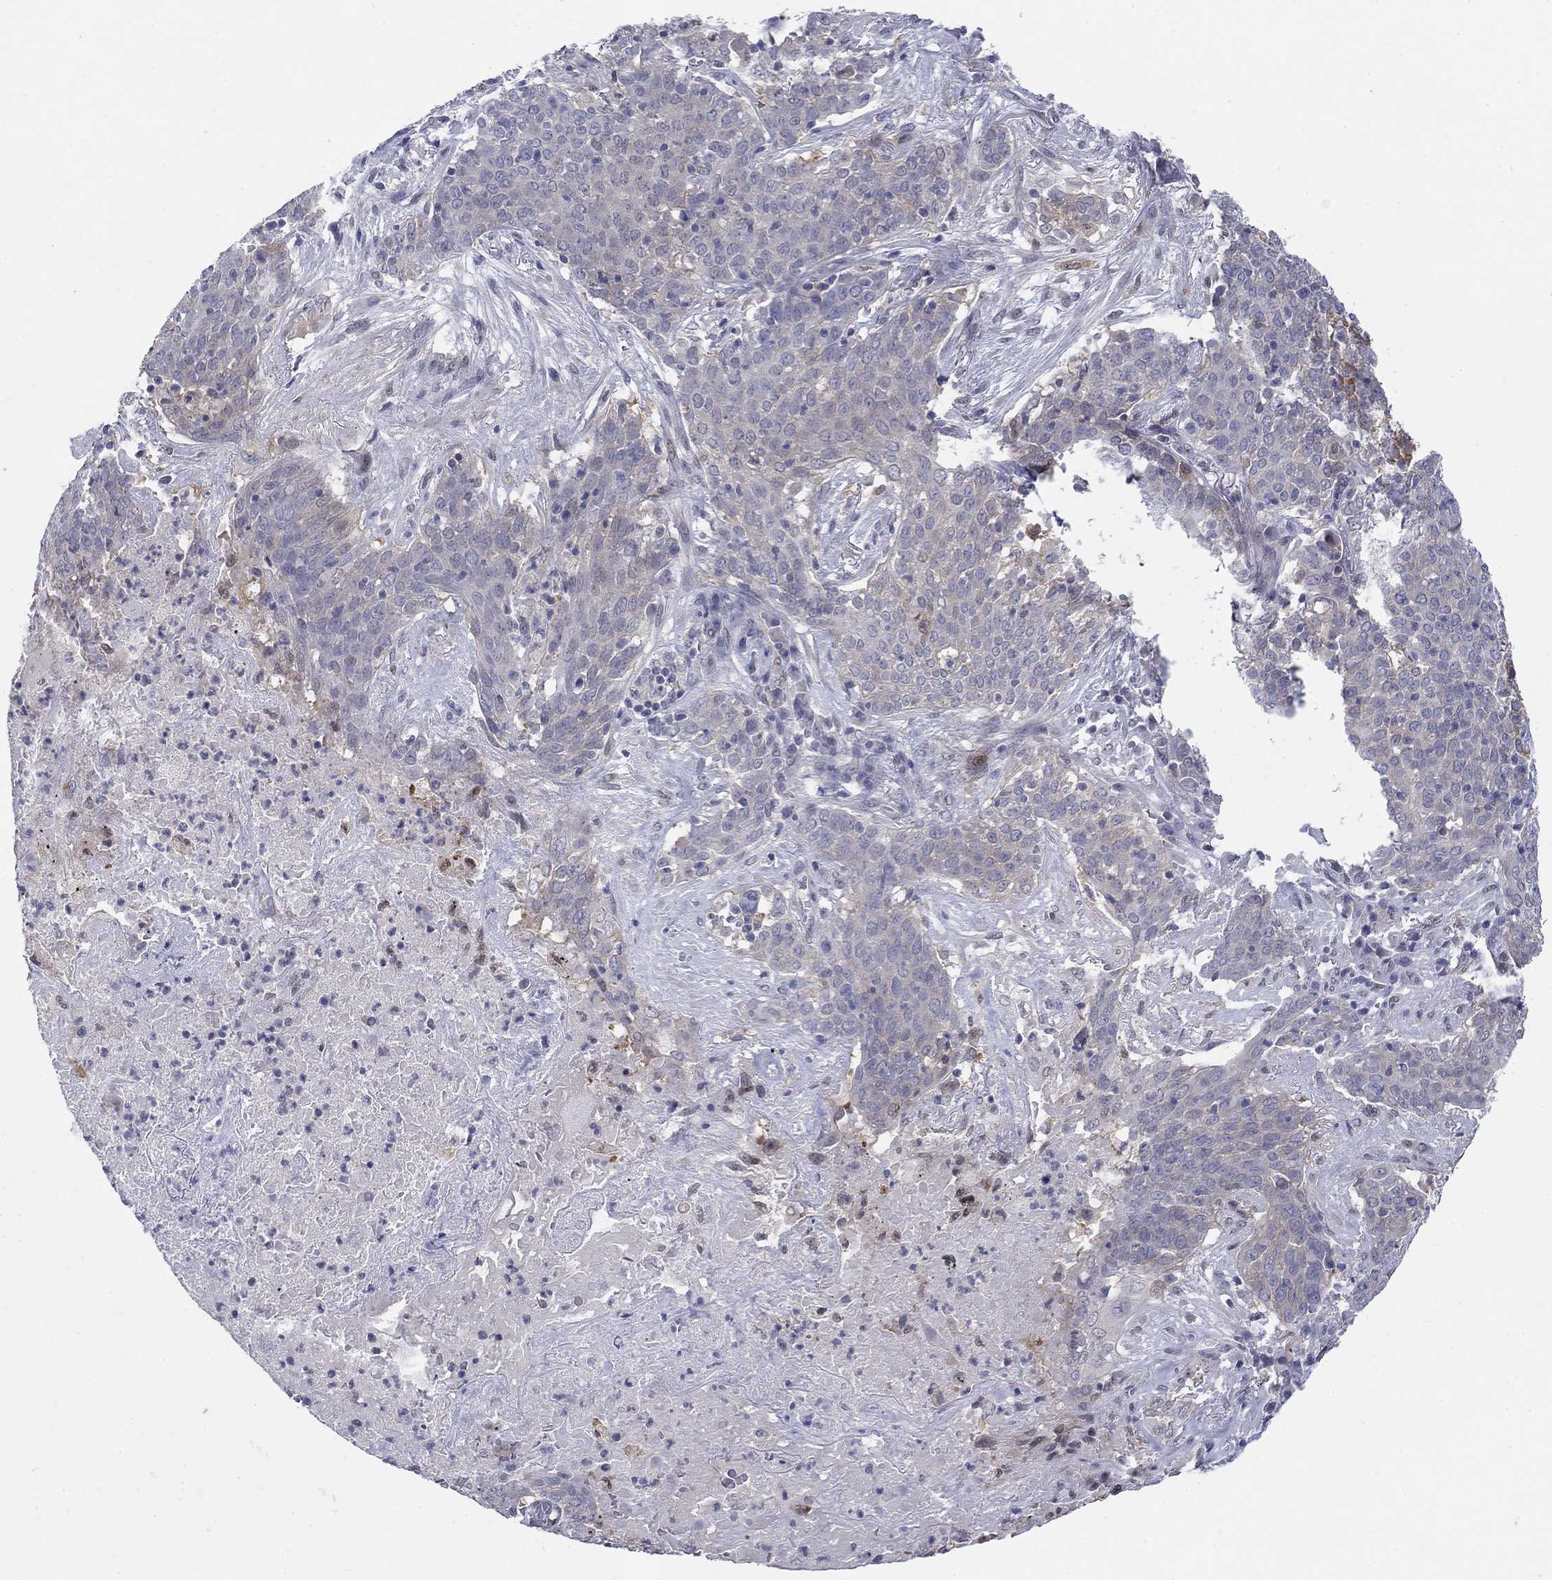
{"staining": {"intensity": "weak", "quantity": "<25%", "location": "cytoplasmic/membranous"}, "tissue": "lung cancer", "cell_type": "Tumor cells", "image_type": "cancer", "snomed": [{"axis": "morphology", "description": "Squamous cell carcinoma, NOS"}, {"axis": "topography", "description": "Lung"}], "caption": "The image reveals no significant expression in tumor cells of lung cancer.", "gene": "EGFLAM", "patient": {"sex": "male", "age": 82}}